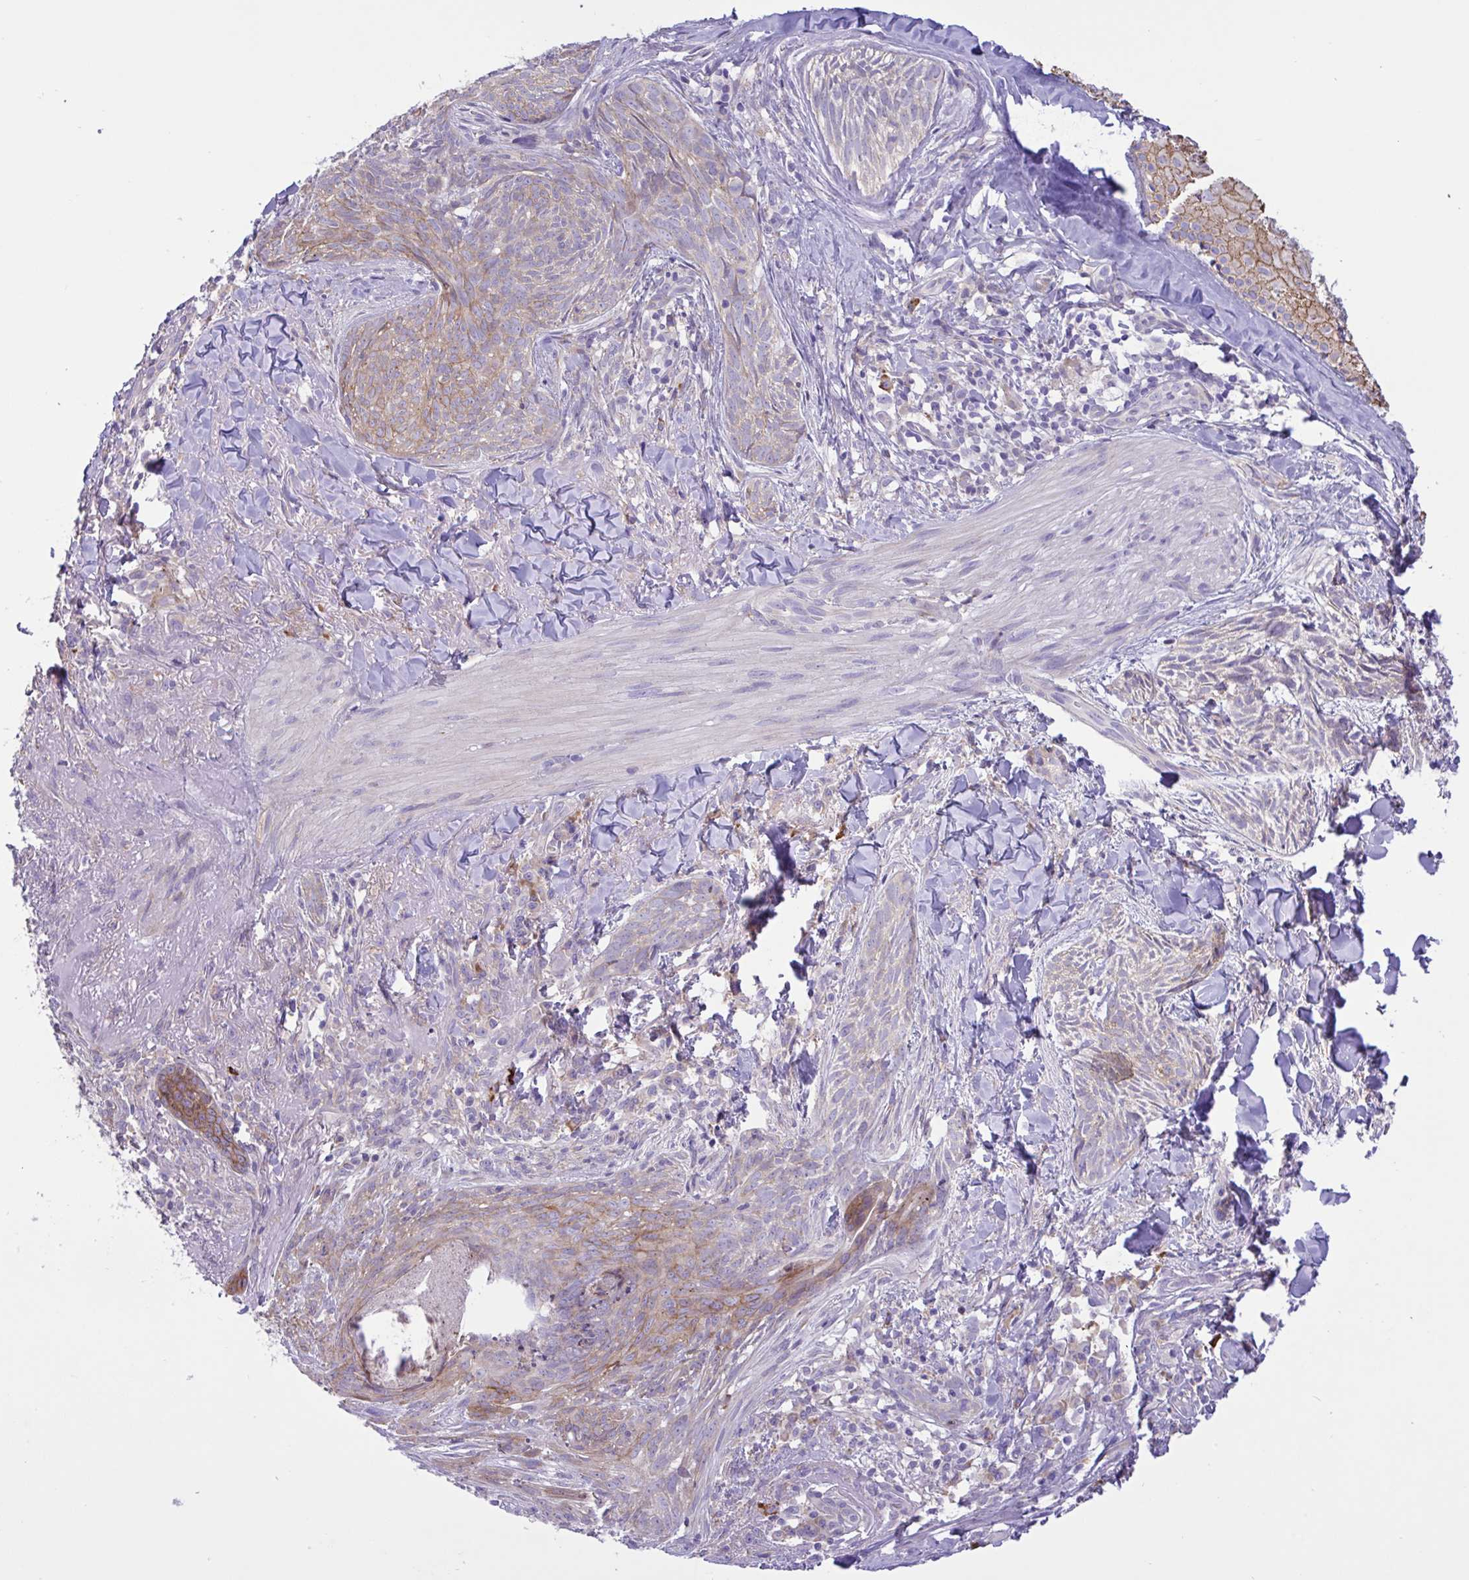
{"staining": {"intensity": "weak", "quantity": "<25%", "location": "cytoplasmic/membranous"}, "tissue": "skin cancer", "cell_type": "Tumor cells", "image_type": "cancer", "snomed": [{"axis": "morphology", "description": "Basal cell carcinoma"}, {"axis": "topography", "description": "Skin"}], "caption": "Histopathology image shows no significant protein expression in tumor cells of skin cancer.", "gene": "DSC3", "patient": {"sex": "female", "age": 93}}